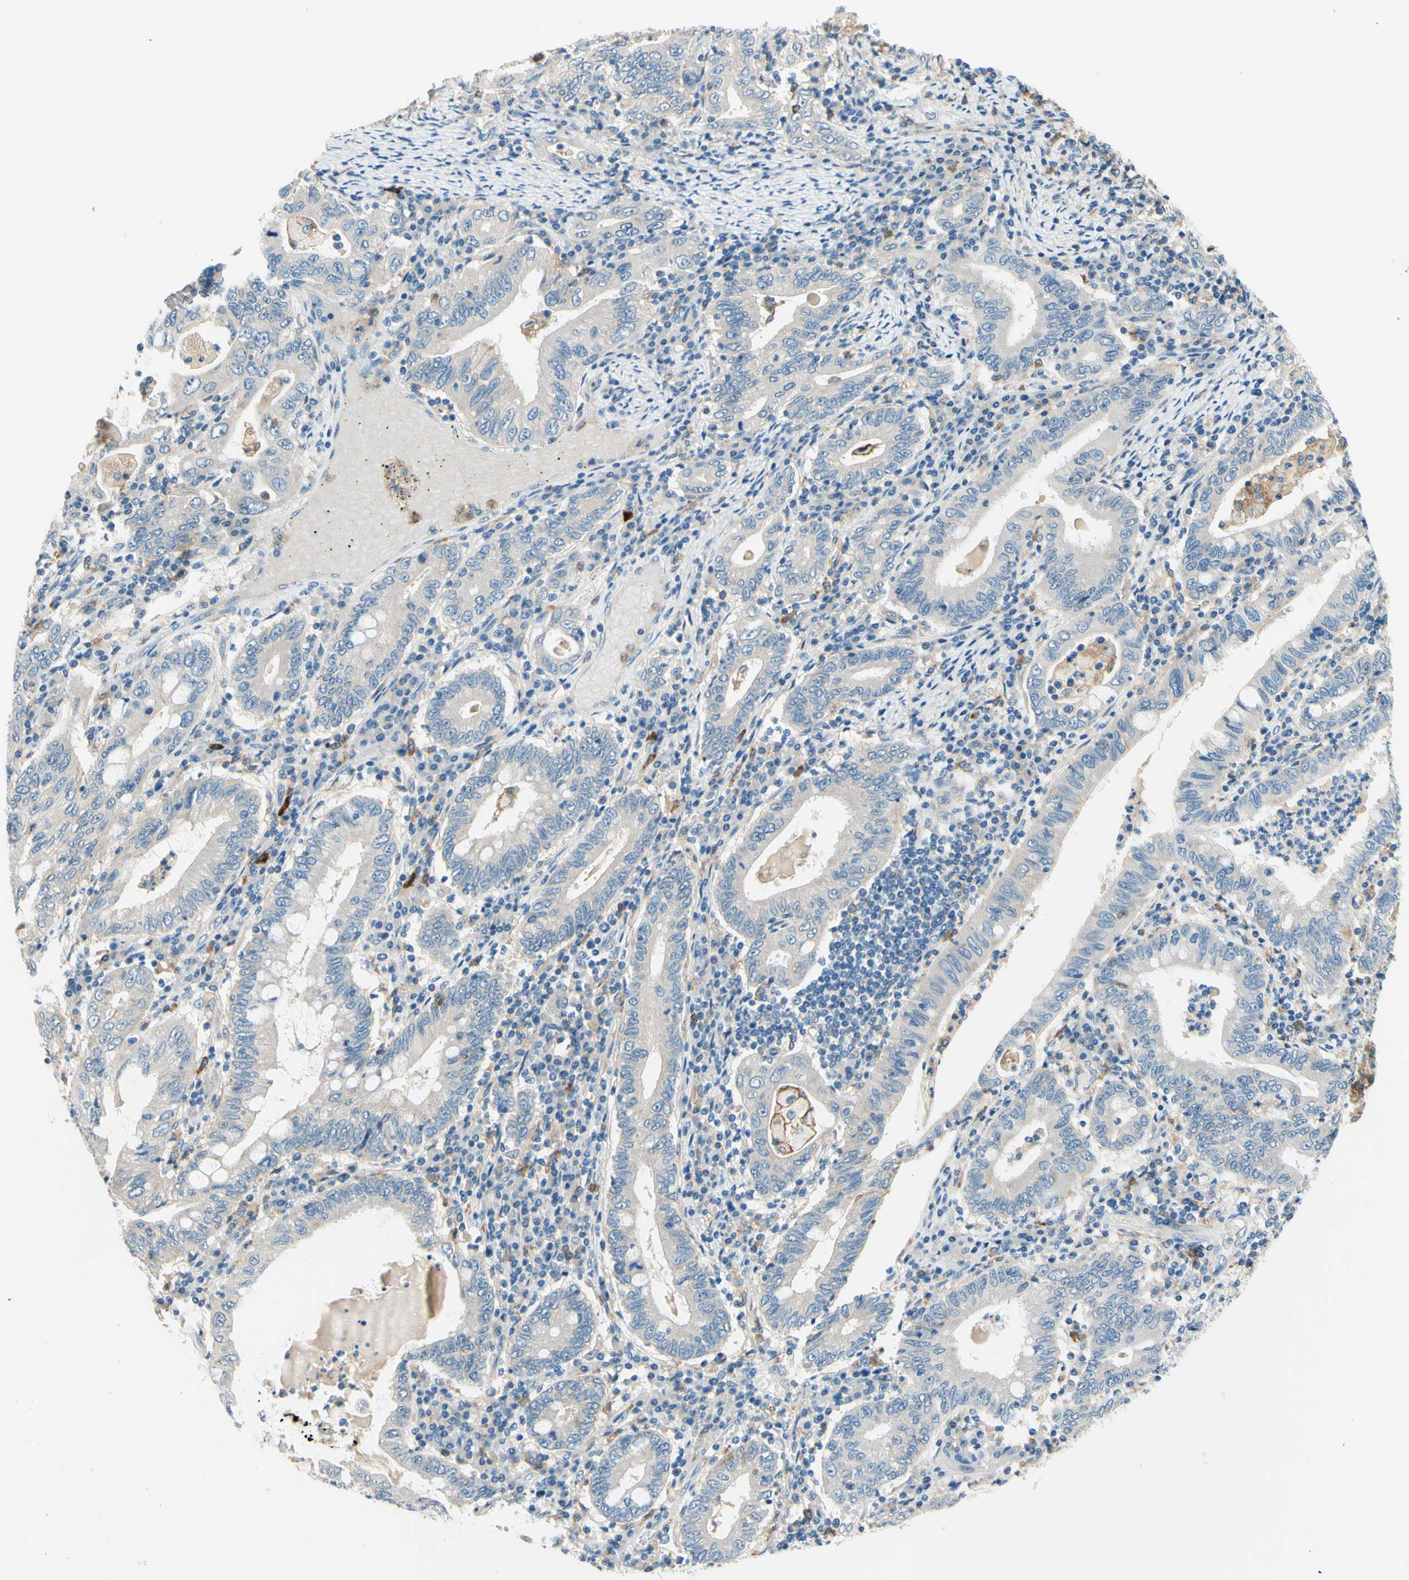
{"staining": {"intensity": "negative", "quantity": "none", "location": "none"}, "tissue": "stomach cancer", "cell_type": "Tumor cells", "image_type": "cancer", "snomed": [{"axis": "morphology", "description": "Normal tissue, NOS"}, {"axis": "morphology", "description": "Adenocarcinoma, NOS"}, {"axis": "topography", "description": "Esophagus"}, {"axis": "topography", "description": "Stomach, upper"}, {"axis": "topography", "description": "Peripheral nerve tissue"}], "caption": "The IHC histopathology image has no significant positivity in tumor cells of stomach cancer tissue.", "gene": "SIGLEC9", "patient": {"sex": "male", "age": 62}}